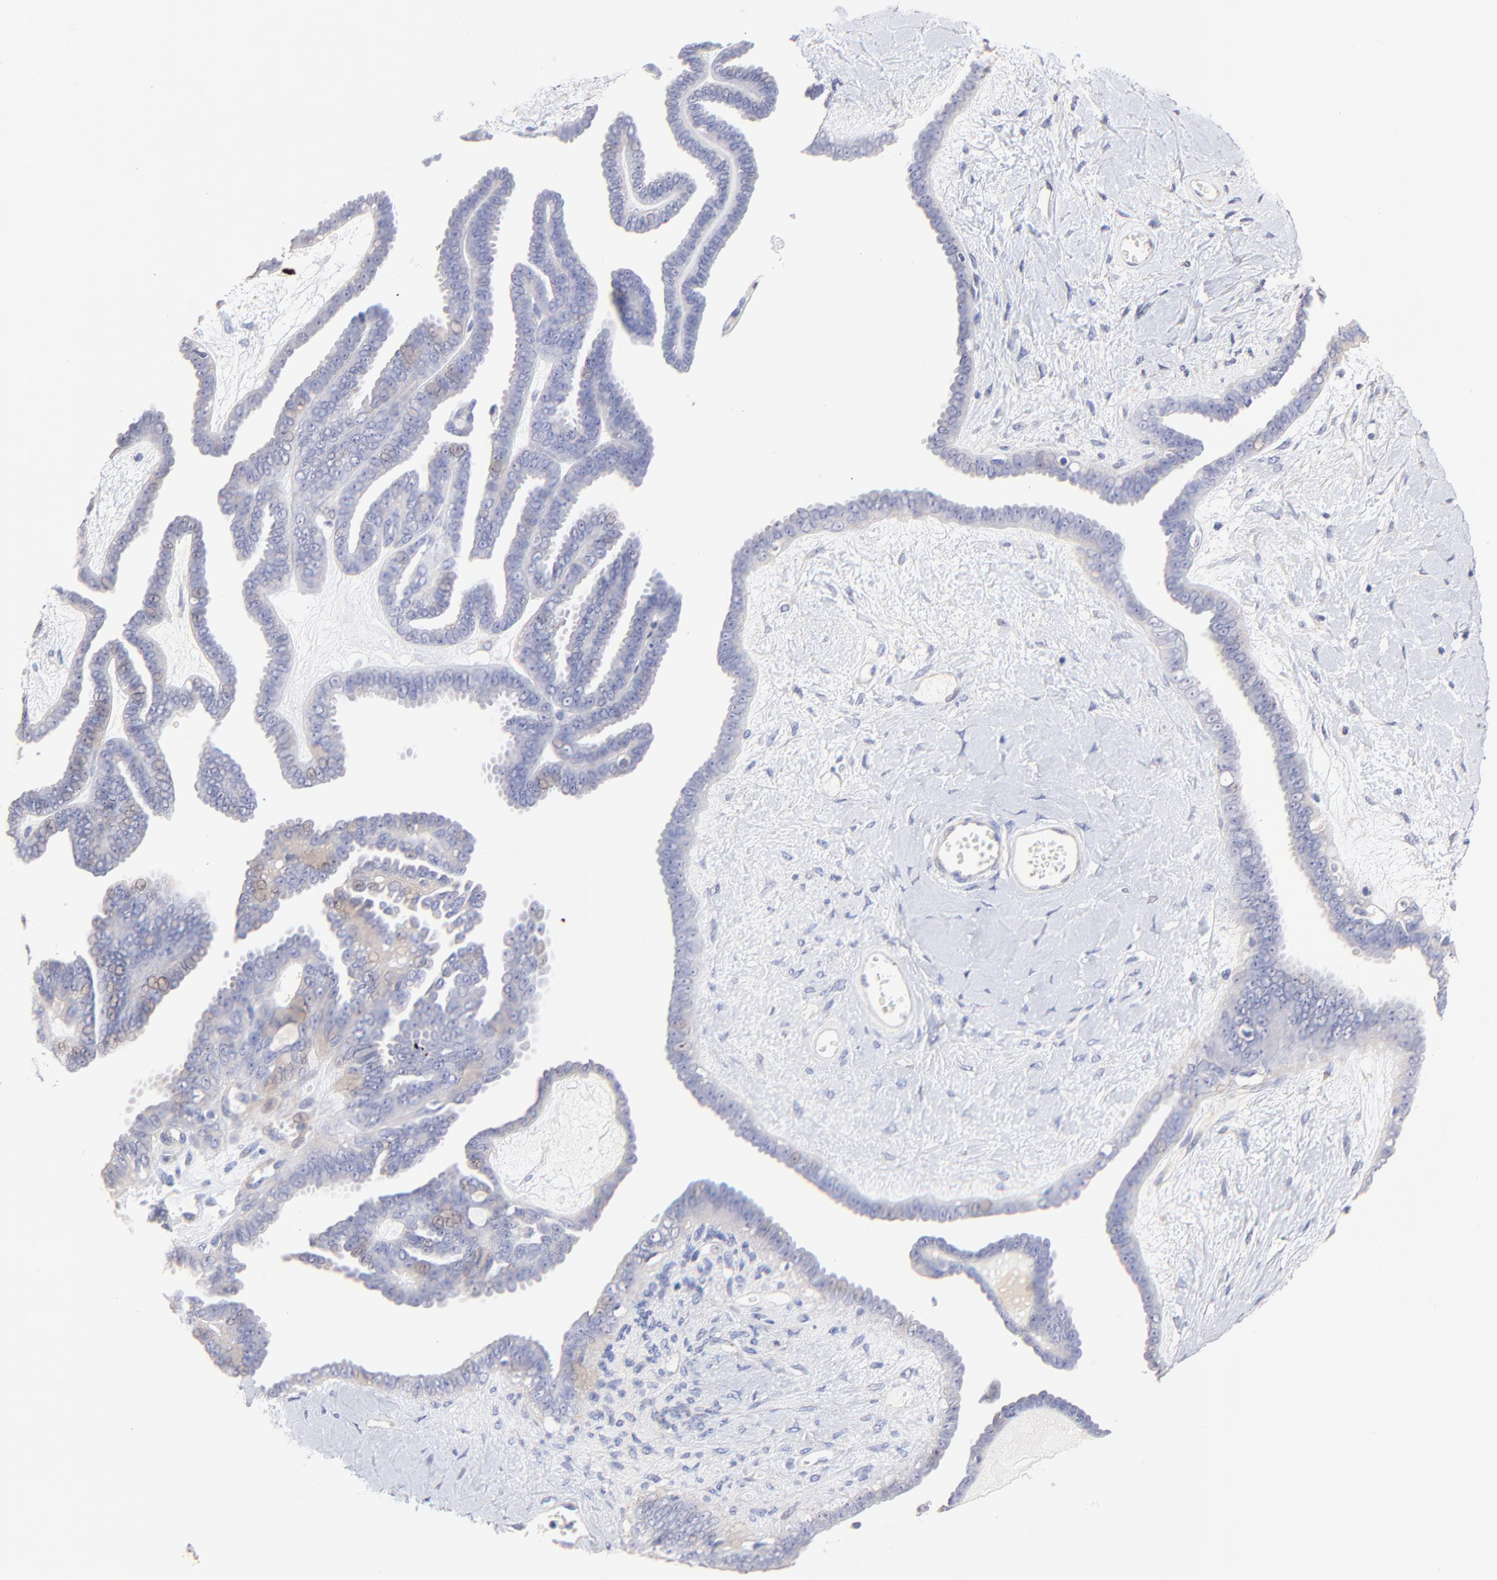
{"staining": {"intensity": "weak", "quantity": "<25%", "location": "cytoplasmic/membranous,nuclear"}, "tissue": "ovarian cancer", "cell_type": "Tumor cells", "image_type": "cancer", "snomed": [{"axis": "morphology", "description": "Cystadenocarcinoma, serous, NOS"}, {"axis": "topography", "description": "Ovary"}], "caption": "Tumor cells are negative for protein expression in human ovarian serous cystadenocarcinoma.", "gene": "ACTRT1", "patient": {"sex": "female", "age": 71}}